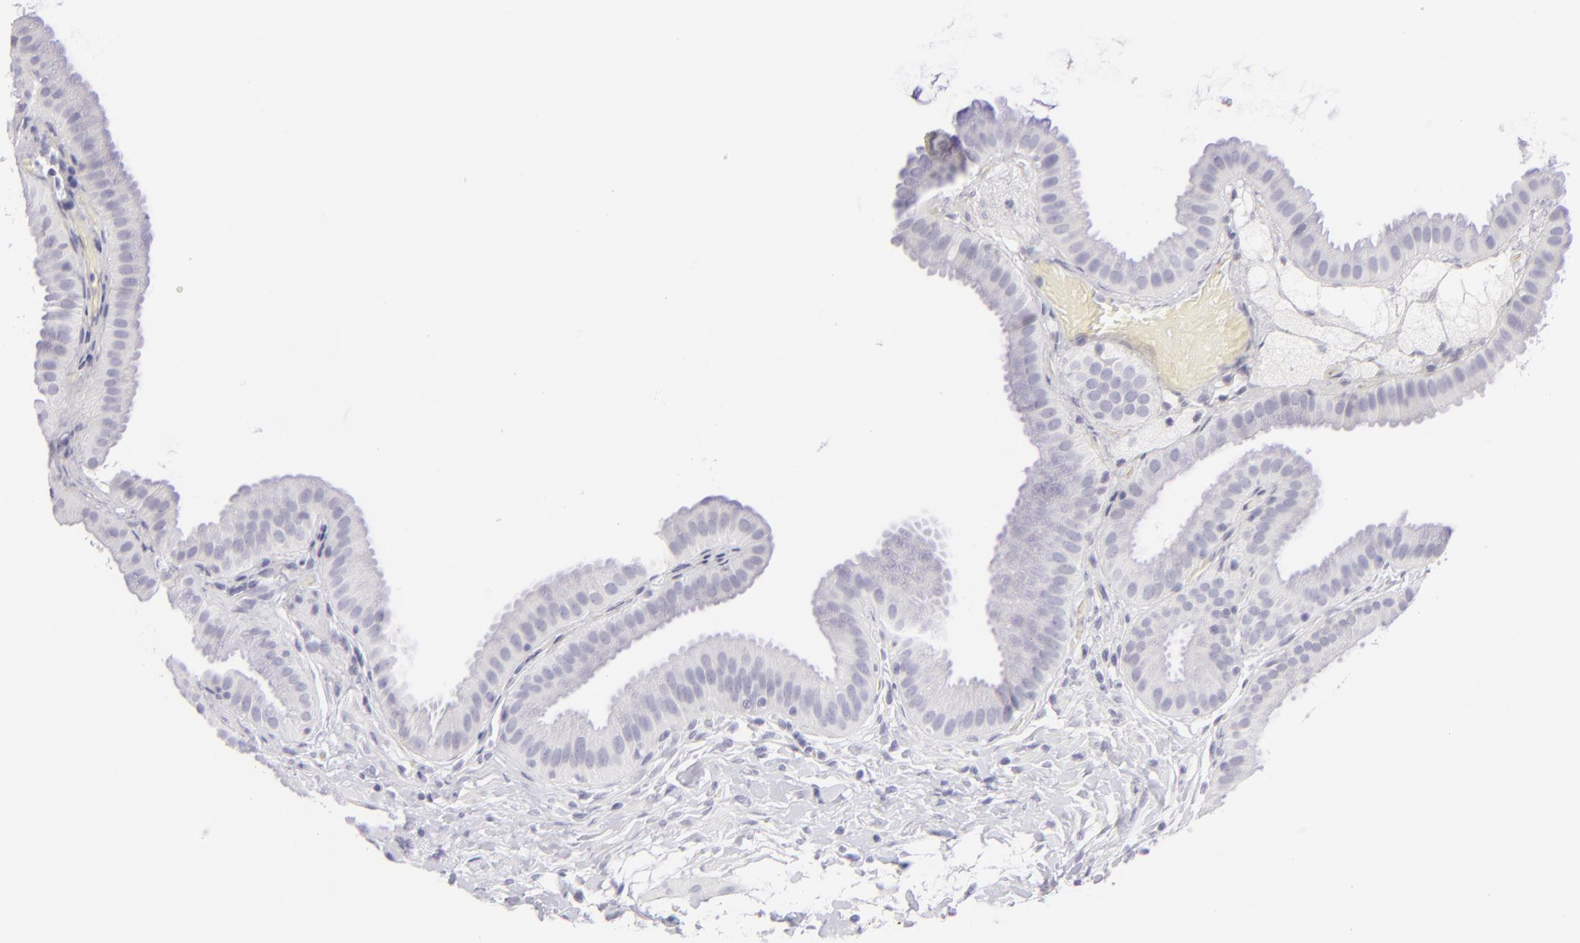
{"staining": {"intensity": "negative", "quantity": "none", "location": "none"}, "tissue": "gallbladder", "cell_type": "Glandular cells", "image_type": "normal", "snomed": [{"axis": "morphology", "description": "Normal tissue, NOS"}, {"axis": "topography", "description": "Gallbladder"}], "caption": "The immunohistochemistry histopathology image has no significant positivity in glandular cells of gallbladder. (DAB (3,3'-diaminobenzidine) immunohistochemistry (IHC) with hematoxylin counter stain).", "gene": "FCER2", "patient": {"sex": "female", "age": 63}}